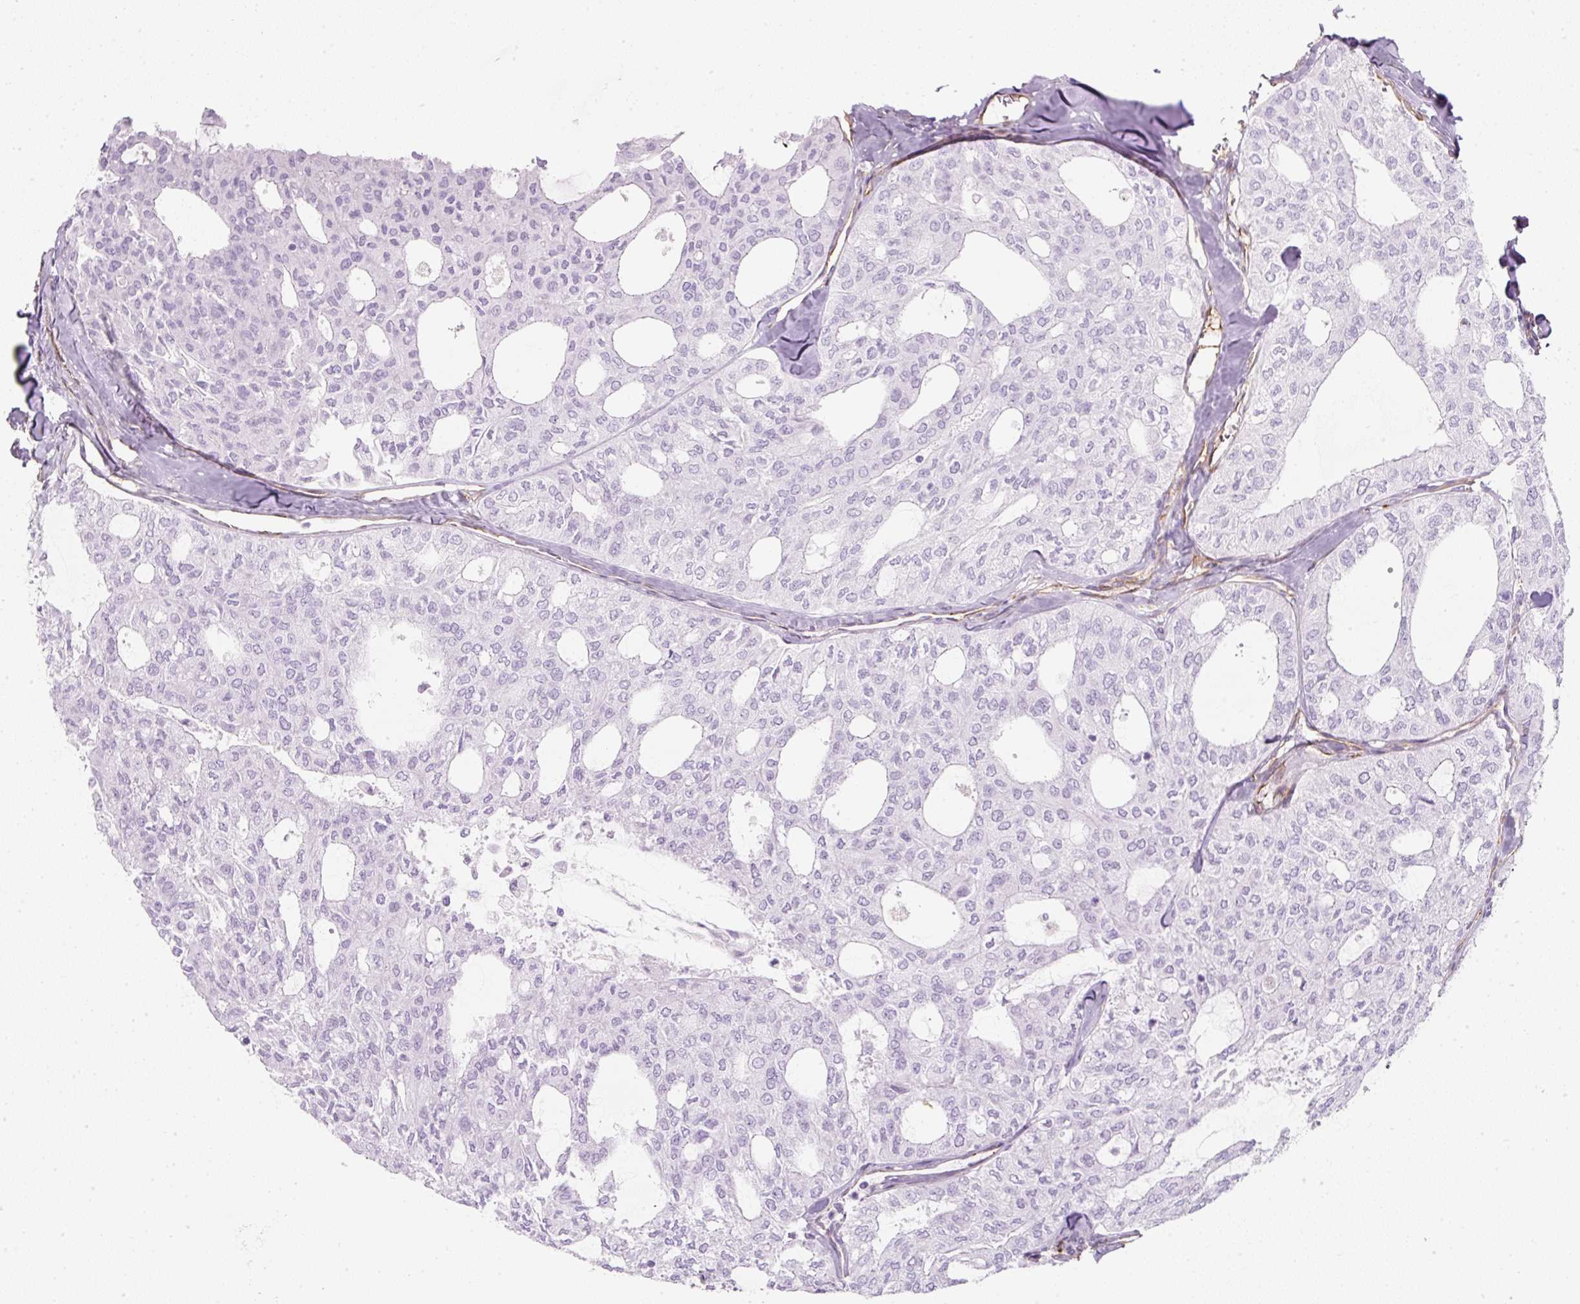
{"staining": {"intensity": "negative", "quantity": "none", "location": "none"}, "tissue": "thyroid cancer", "cell_type": "Tumor cells", "image_type": "cancer", "snomed": [{"axis": "morphology", "description": "Follicular adenoma carcinoma, NOS"}, {"axis": "topography", "description": "Thyroid gland"}], "caption": "Tumor cells are negative for protein expression in human thyroid cancer.", "gene": "CAVIN3", "patient": {"sex": "male", "age": 75}}